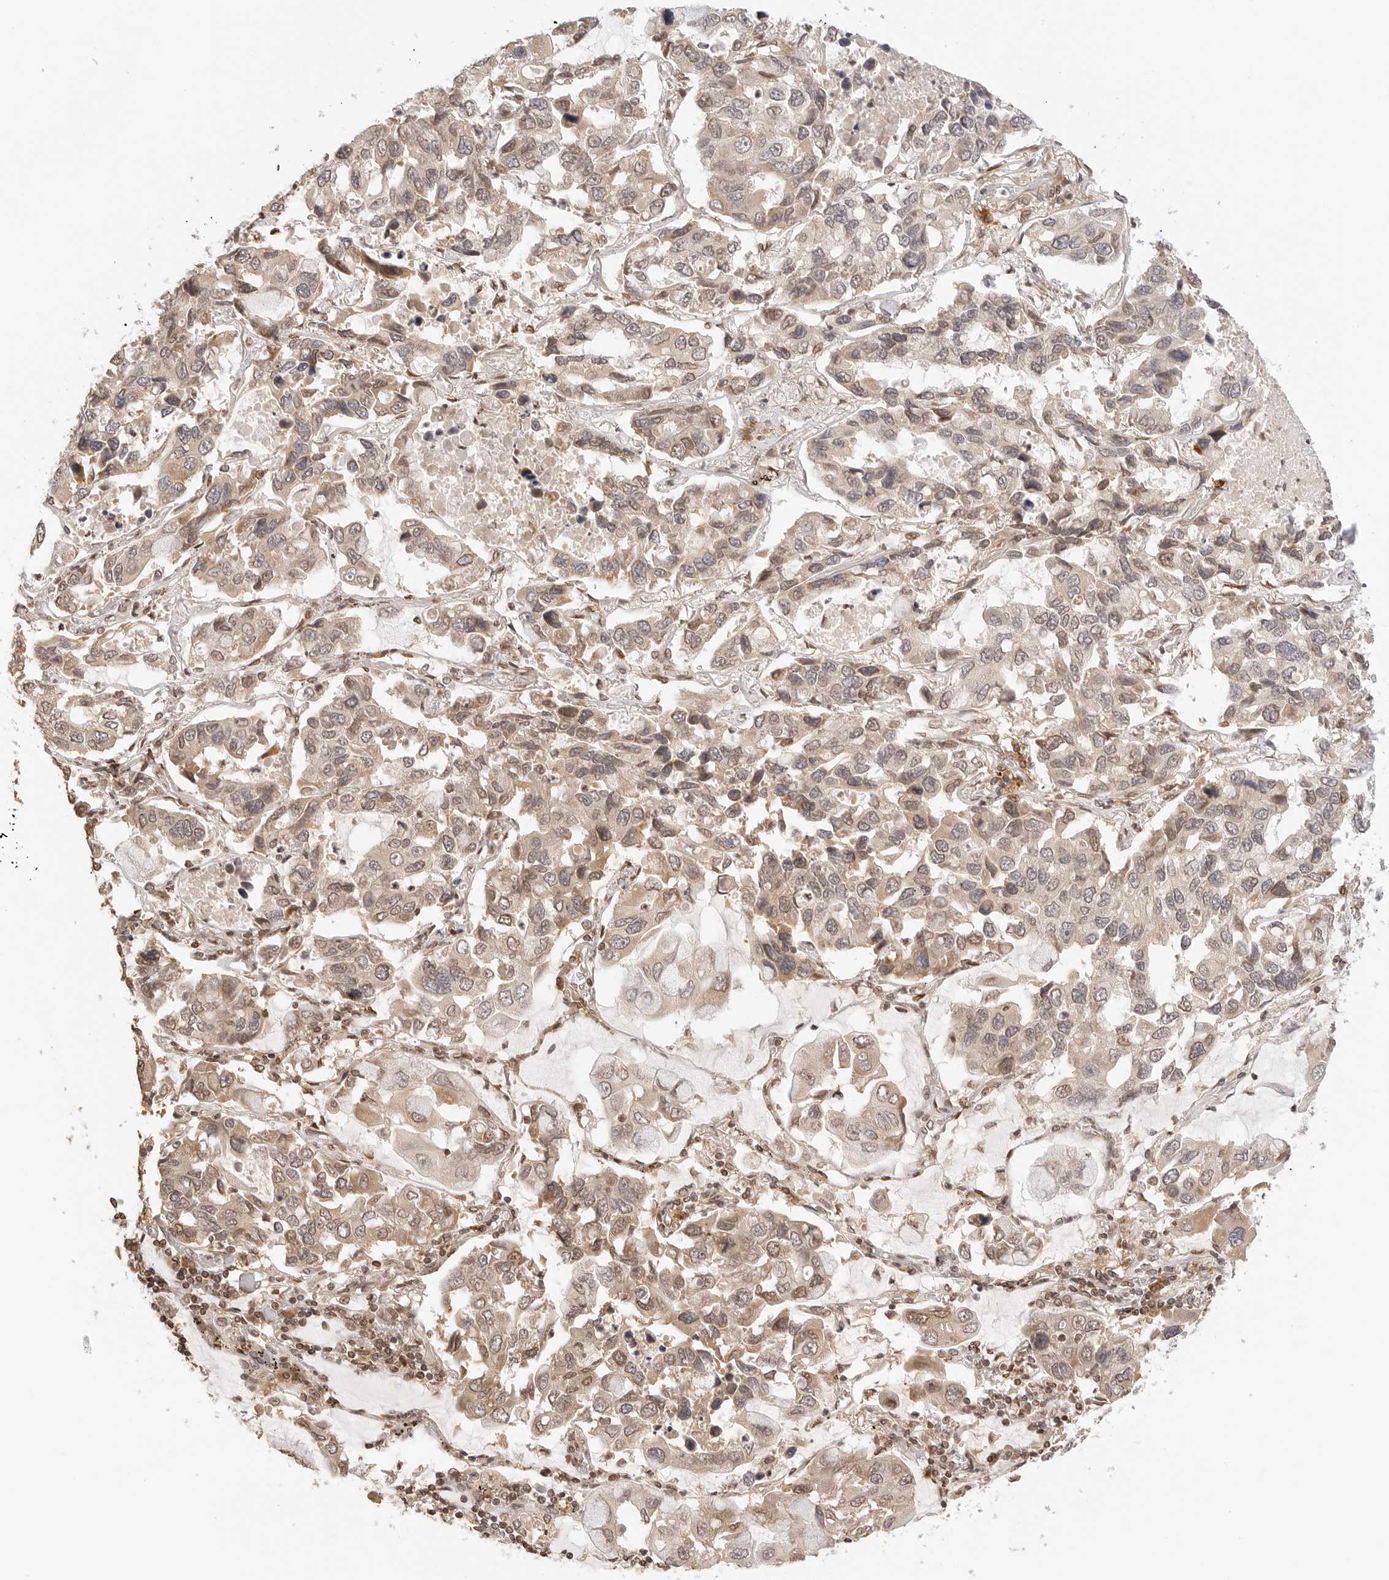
{"staining": {"intensity": "weak", "quantity": ">75%", "location": "cytoplasmic/membranous,nuclear"}, "tissue": "lung cancer", "cell_type": "Tumor cells", "image_type": "cancer", "snomed": [{"axis": "morphology", "description": "Adenocarcinoma, NOS"}, {"axis": "topography", "description": "Lung"}], "caption": "Immunohistochemistry micrograph of human lung cancer stained for a protein (brown), which reveals low levels of weak cytoplasmic/membranous and nuclear staining in about >75% of tumor cells.", "gene": "POLH", "patient": {"sex": "male", "age": 64}}